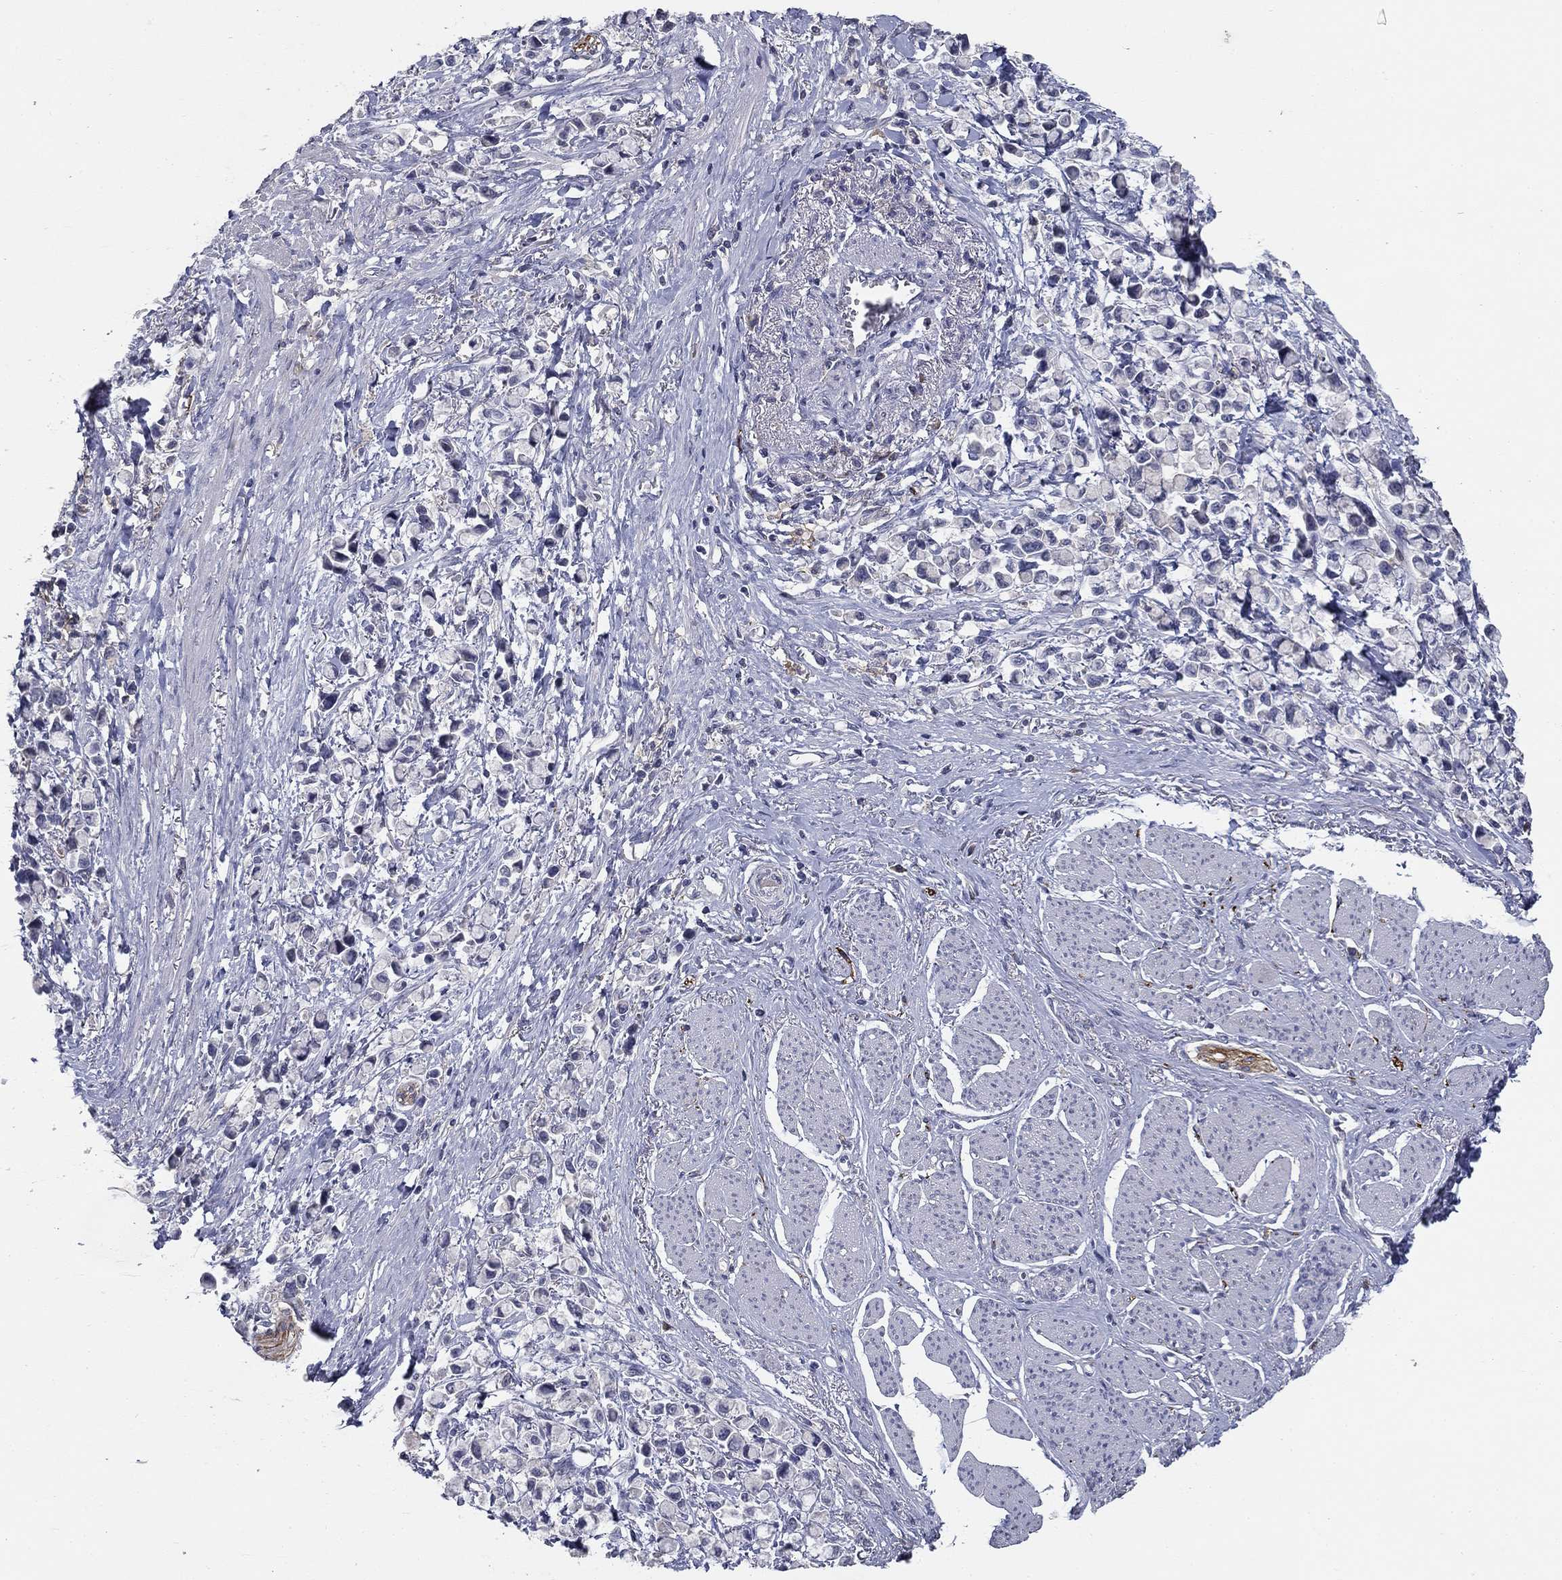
{"staining": {"intensity": "negative", "quantity": "none", "location": "none"}, "tissue": "stomach cancer", "cell_type": "Tumor cells", "image_type": "cancer", "snomed": [{"axis": "morphology", "description": "Adenocarcinoma, NOS"}, {"axis": "topography", "description": "Stomach"}], "caption": "Tumor cells show no significant protein expression in stomach cancer. (DAB IHC, high magnification).", "gene": "CD274", "patient": {"sex": "female", "age": 81}}